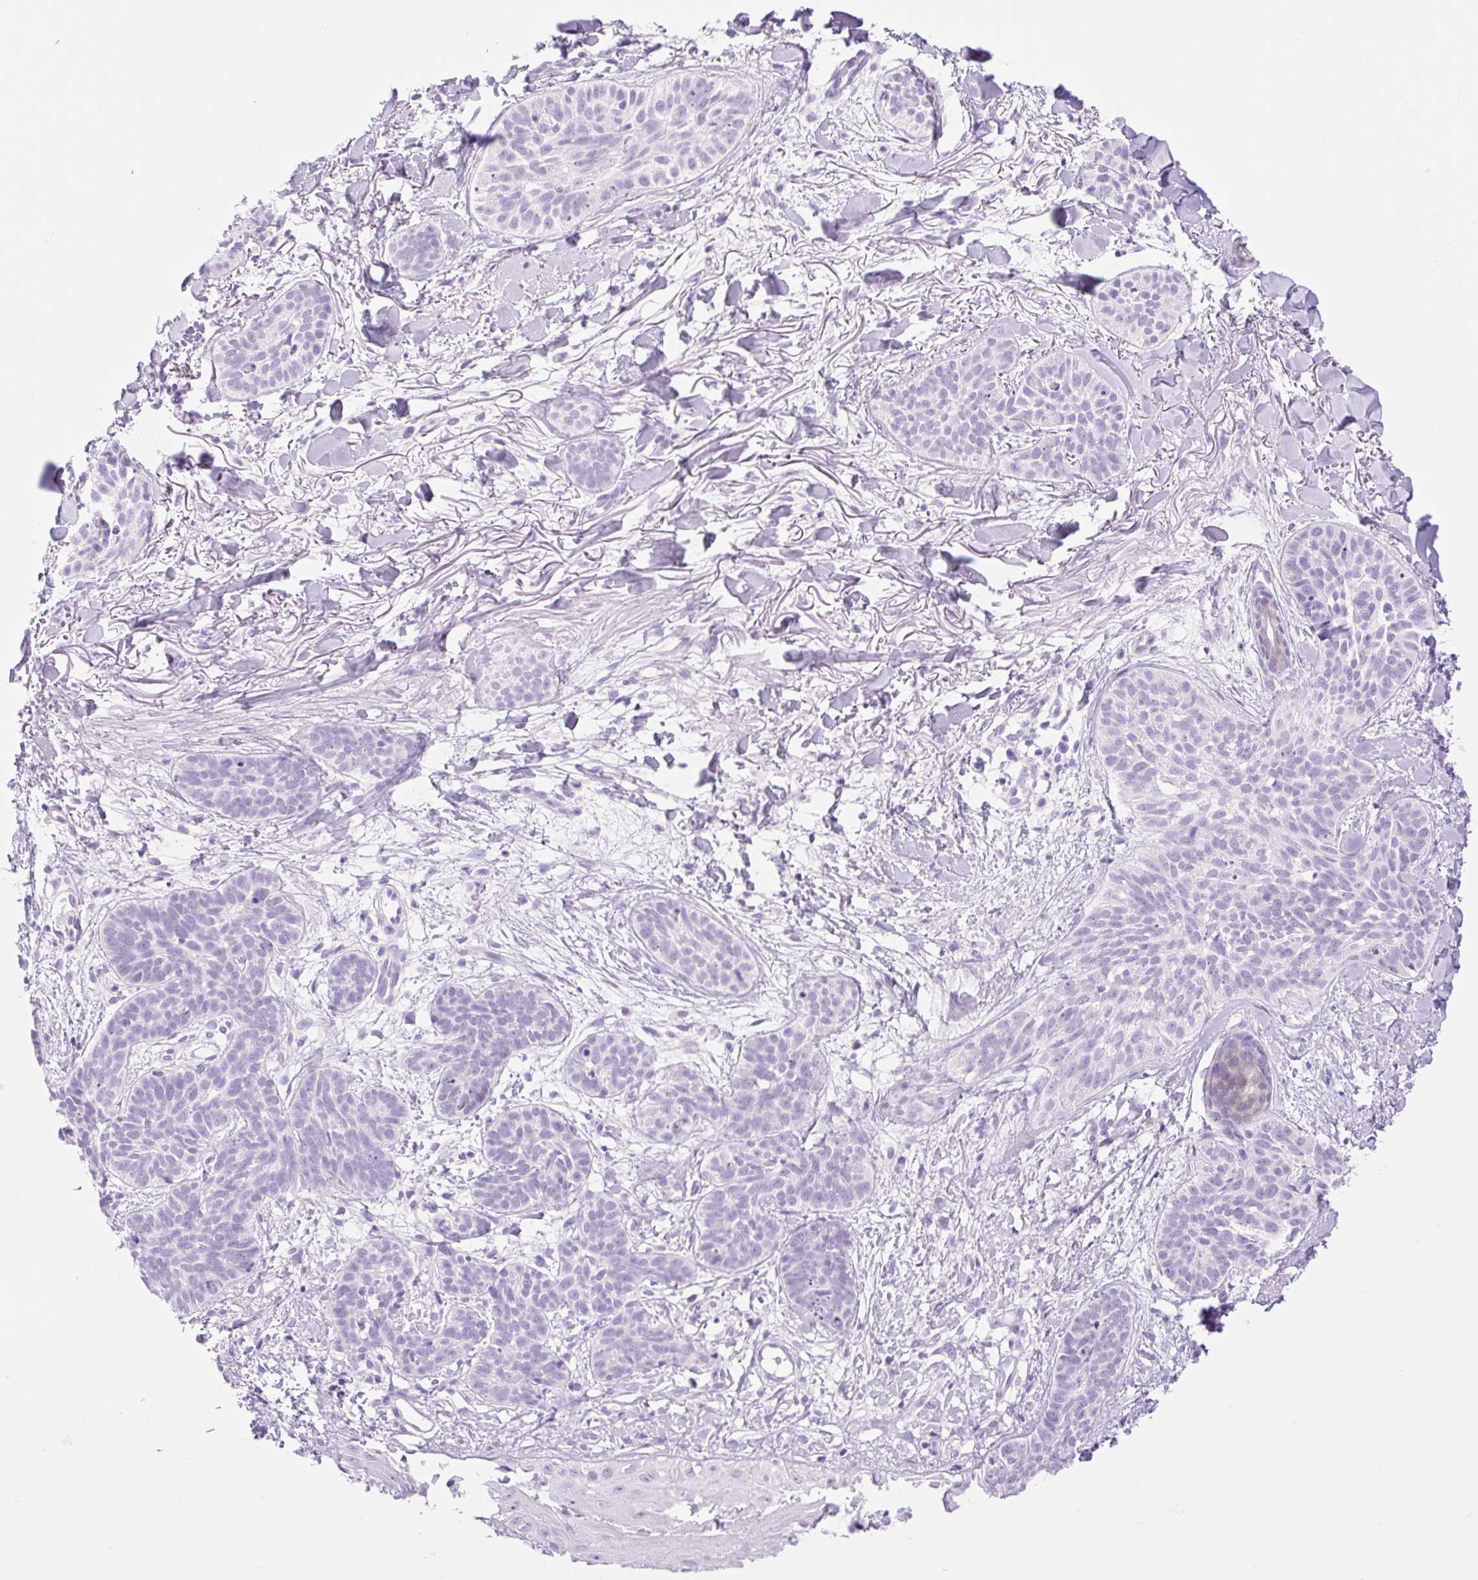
{"staining": {"intensity": "negative", "quantity": "none", "location": "none"}, "tissue": "skin cancer", "cell_type": "Tumor cells", "image_type": "cancer", "snomed": [{"axis": "morphology", "description": "Basal cell carcinoma"}, {"axis": "topography", "description": "Skin"}], "caption": "Protein analysis of skin basal cell carcinoma demonstrates no significant expression in tumor cells. (Immunohistochemistry (ihc), brightfield microscopy, high magnification).", "gene": "SLC25A40", "patient": {"sex": "male", "age": 52}}